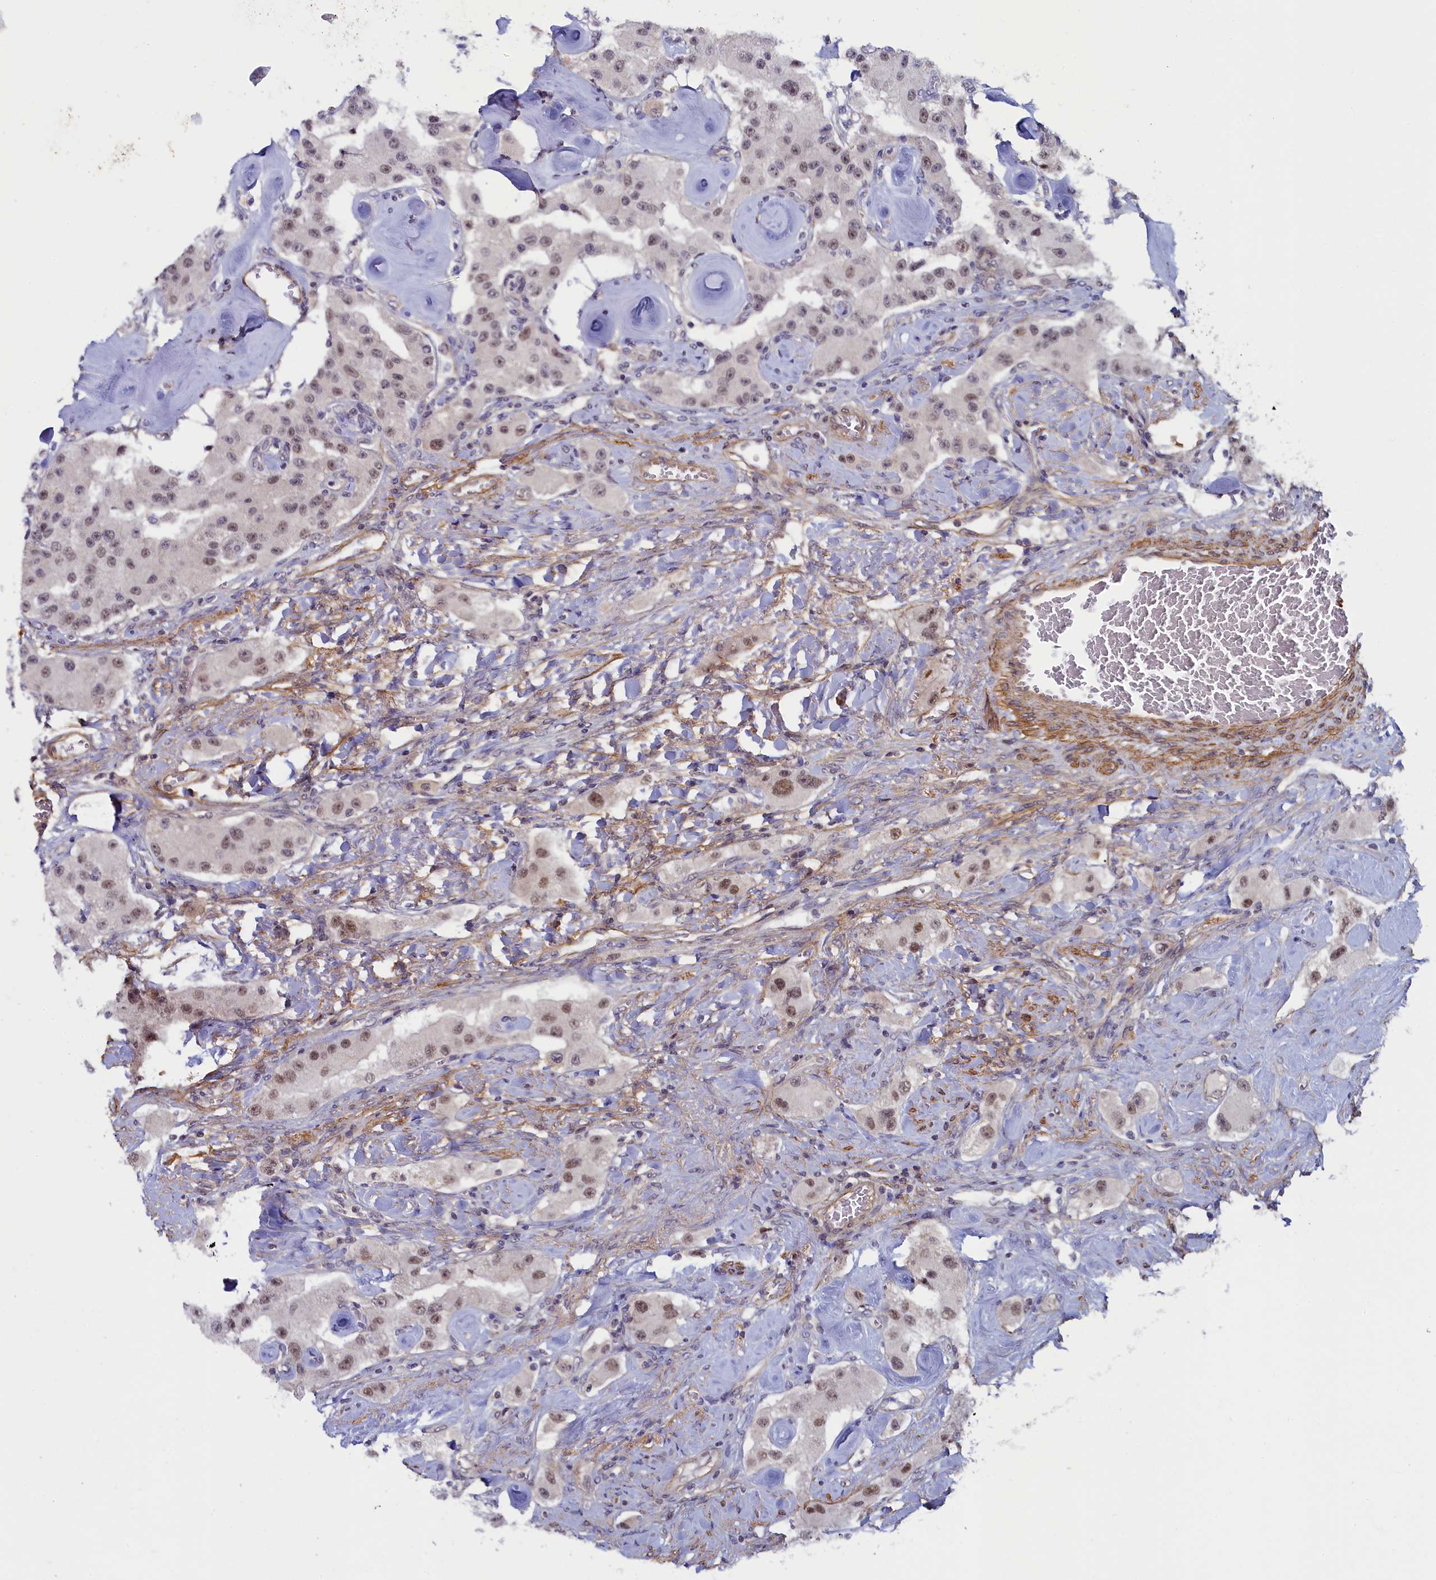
{"staining": {"intensity": "moderate", "quantity": ">75%", "location": "nuclear"}, "tissue": "carcinoid", "cell_type": "Tumor cells", "image_type": "cancer", "snomed": [{"axis": "morphology", "description": "Carcinoid, malignant, NOS"}, {"axis": "topography", "description": "Pancreas"}], "caption": "Carcinoid stained with a protein marker exhibits moderate staining in tumor cells.", "gene": "INTS14", "patient": {"sex": "male", "age": 41}}